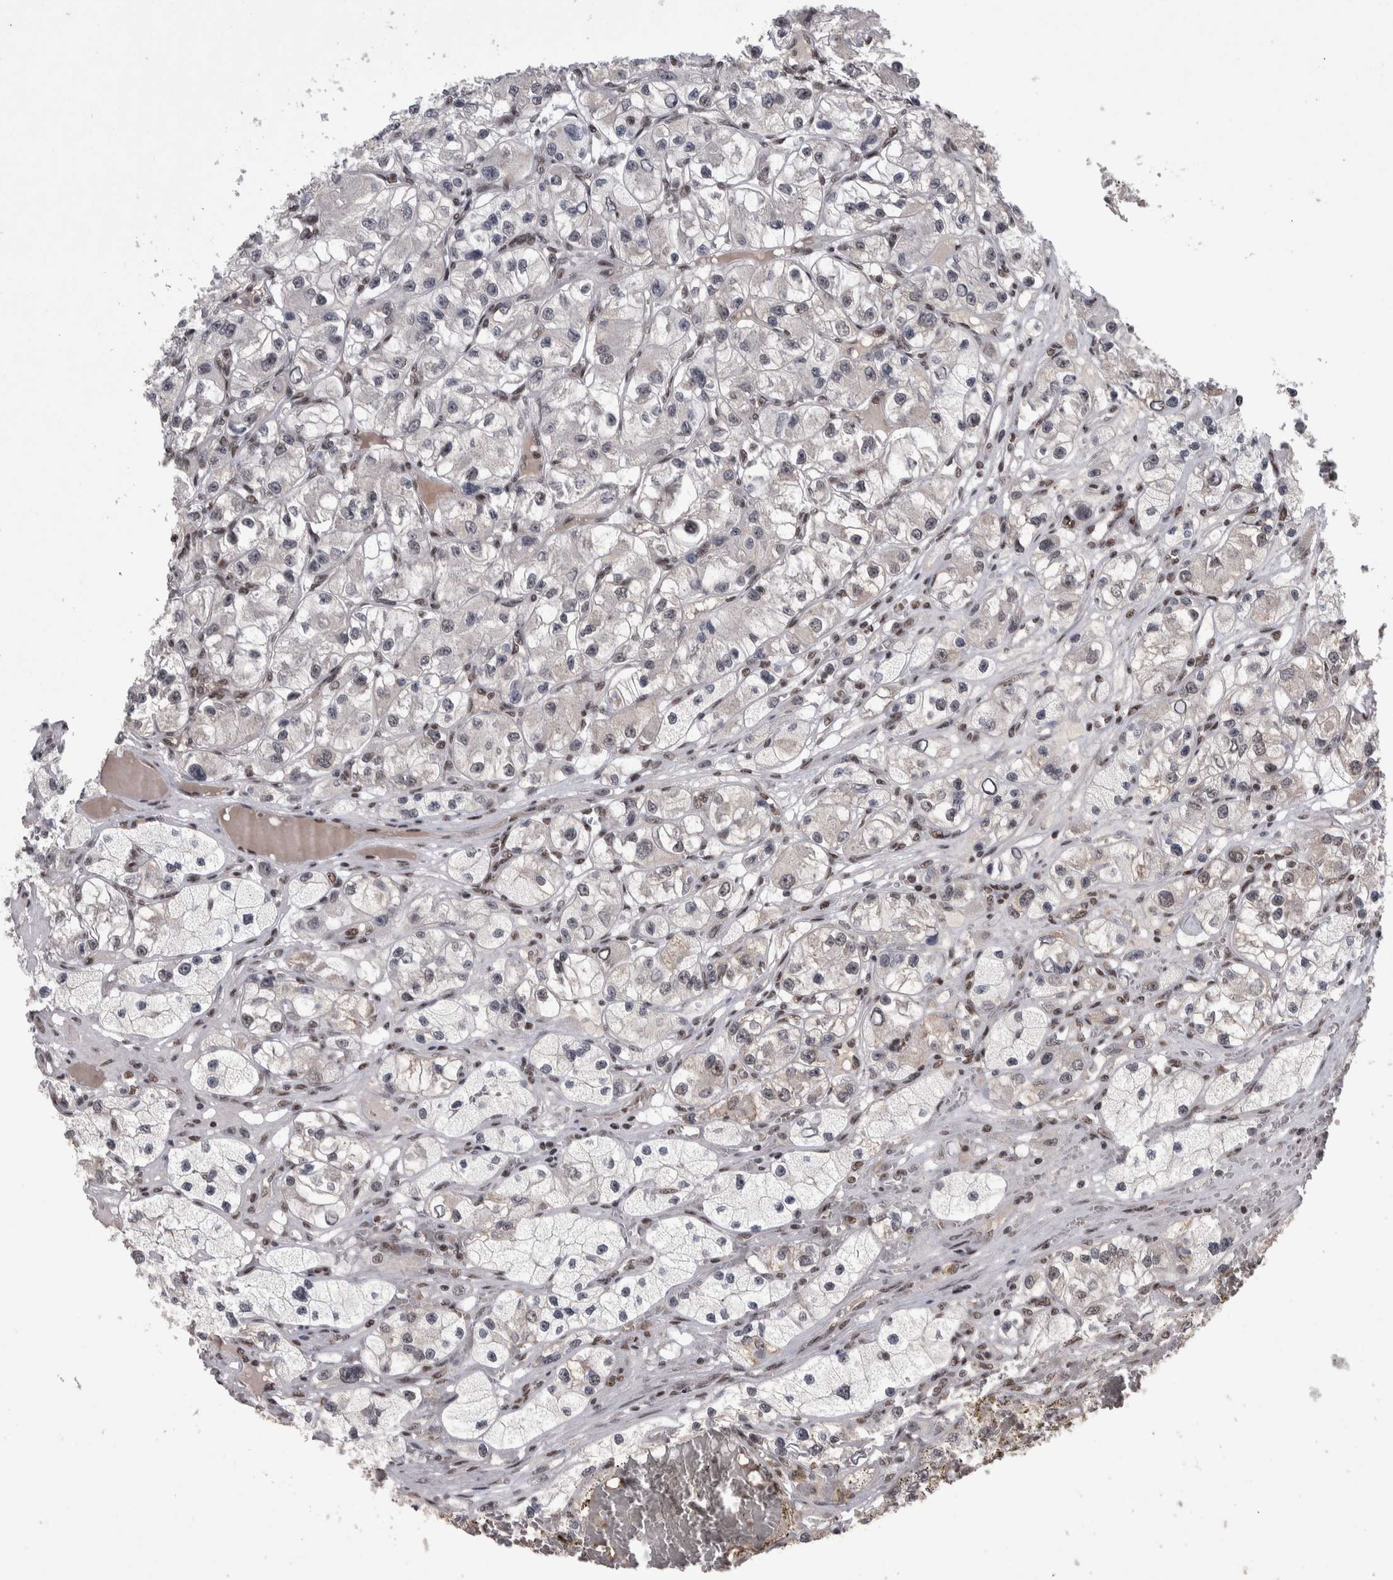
{"staining": {"intensity": "negative", "quantity": "none", "location": "none"}, "tissue": "renal cancer", "cell_type": "Tumor cells", "image_type": "cancer", "snomed": [{"axis": "morphology", "description": "Adenocarcinoma, NOS"}, {"axis": "topography", "description": "Kidney"}], "caption": "This is an immunohistochemistry (IHC) micrograph of renal cancer. There is no staining in tumor cells.", "gene": "DMTF1", "patient": {"sex": "female", "age": 57}}